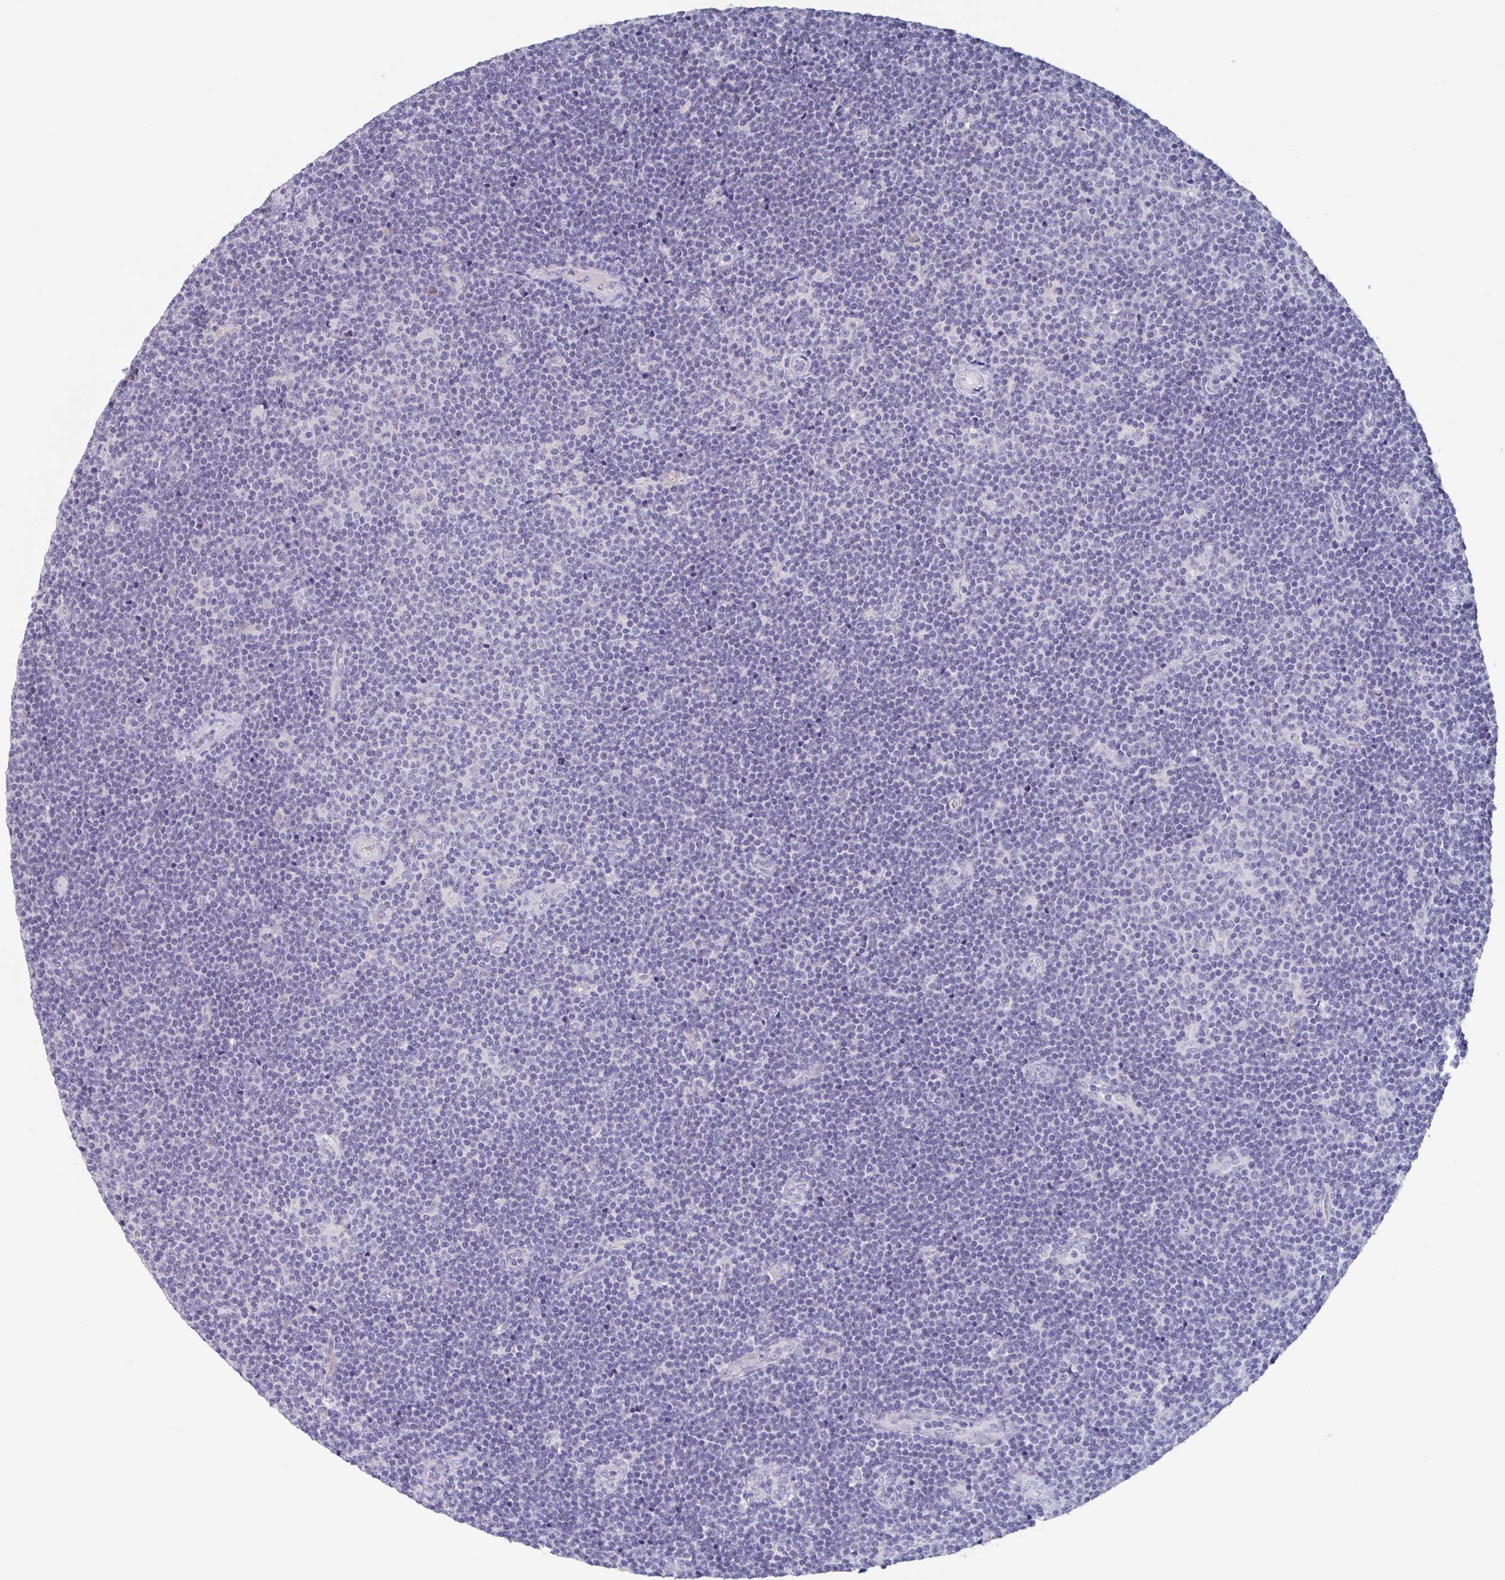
{"staining": {"intensity": "negative", "quantity": "none", "location": "none"}, "tissue": "lymphoma", "cell_type": "Tumor cells", "image_type": "cancer", "snomed": [{"axis": "morphology", "description": "Malignant lymphoma, non-Hodgkin's type, Low grade"}, {"axis": "topography", "description": "Lymph node"}], "caption": "IHC image of lymphoma stained for a protein (brown), which exhibits no expression in tumor cells.", "gene": "NOXRED1", "patient": {"sex": "male", "age": 48}}